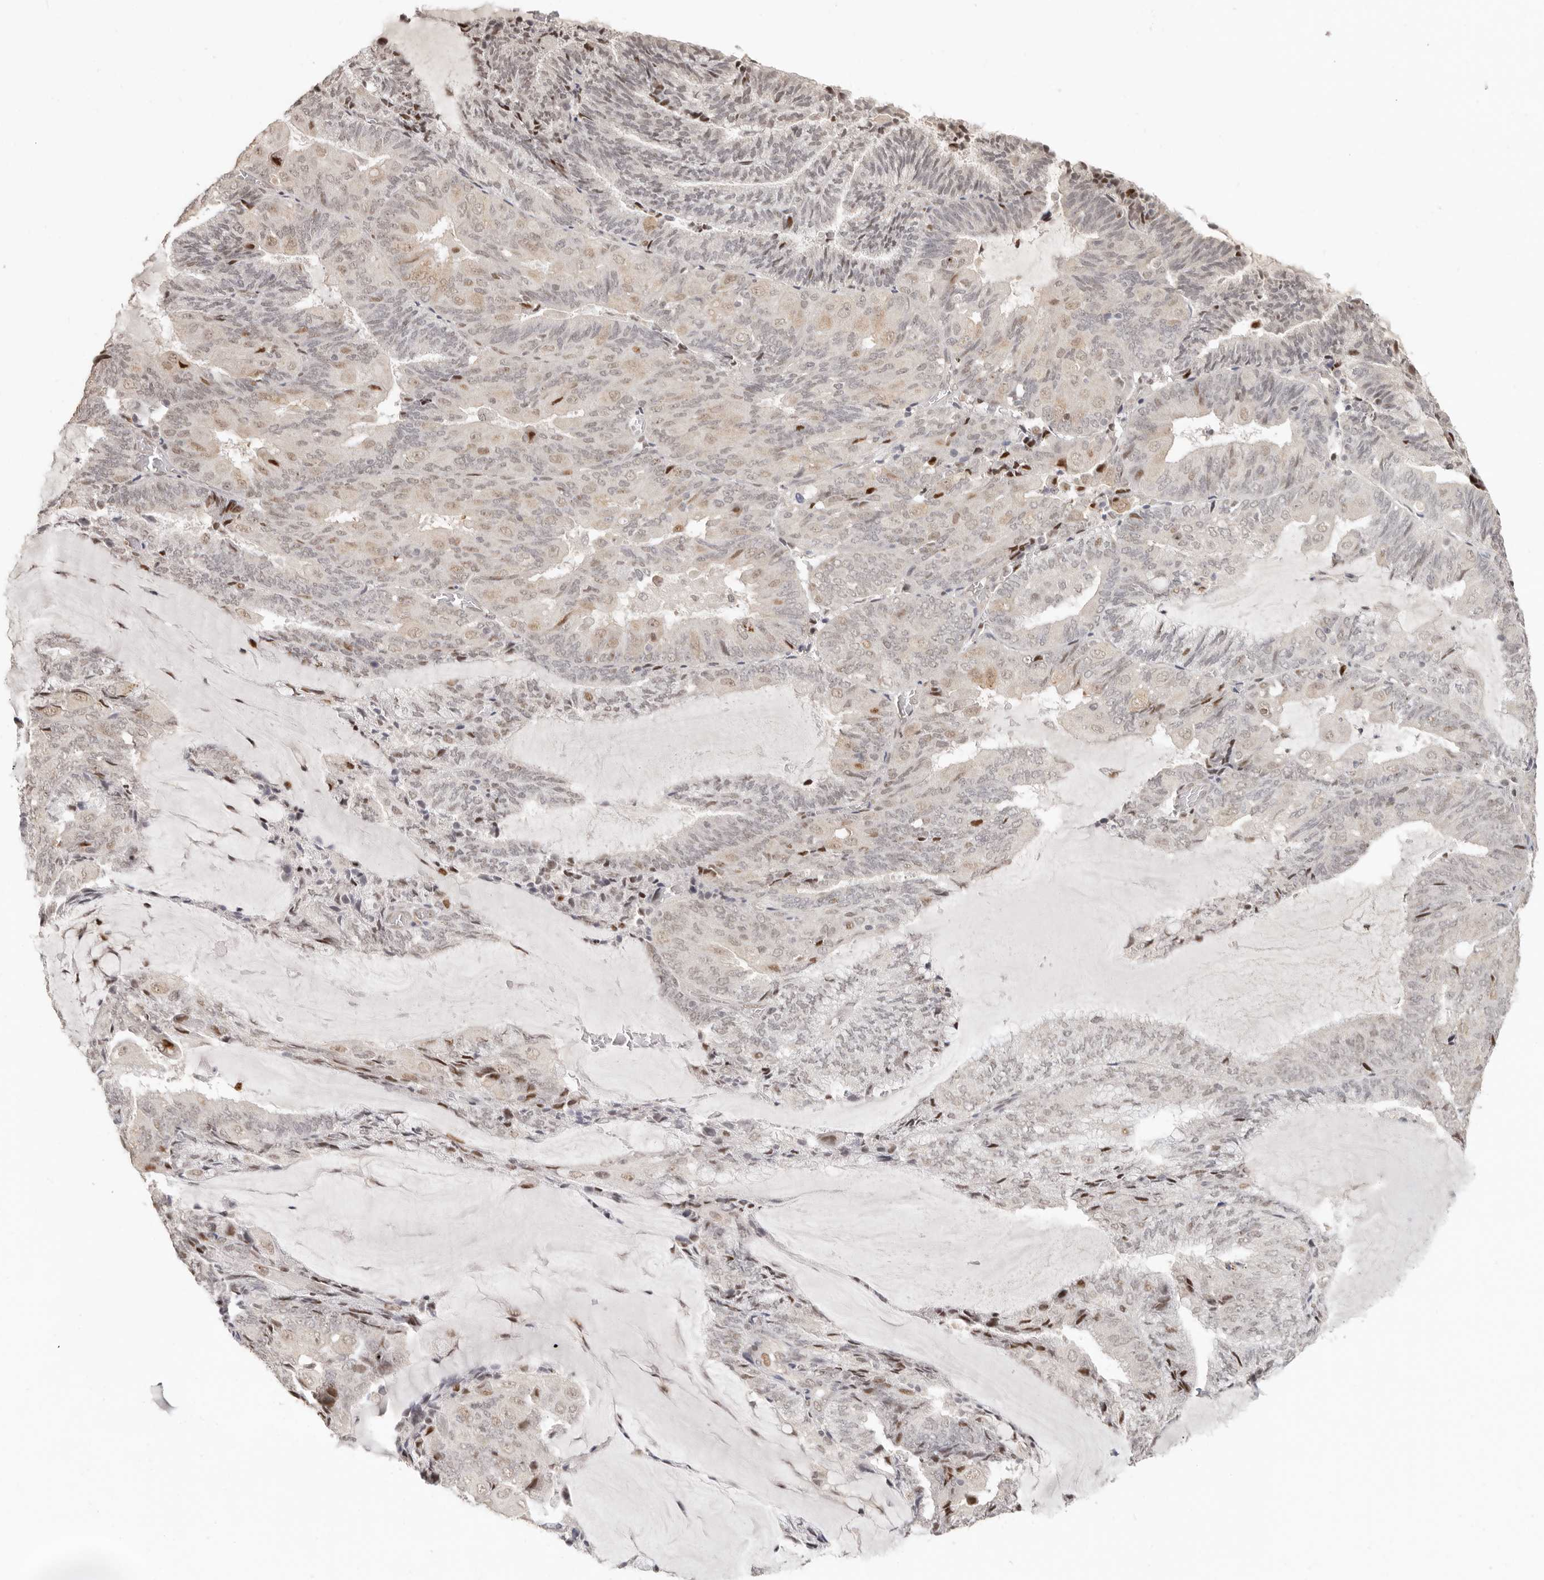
{"staining": {"intensity": "weak", "quantity": "<25%", "location": "nuclear"}, "tissue": "endometrial cancer", "cell_type": "Tumor cells", "image_type": "cancer", "snomed": [{"axis": "morphology", "description": "Adenocarcinoma, NOS"}, {"axis": "topography", "description": "Endometrium"}], "caption": "Human adenocarcinoma (endometrial) stained for a protein using IHC displays no expression in tumor cells.", "gene": "GPBP1L1", "patient": {"sex": "female", "age": 81}}